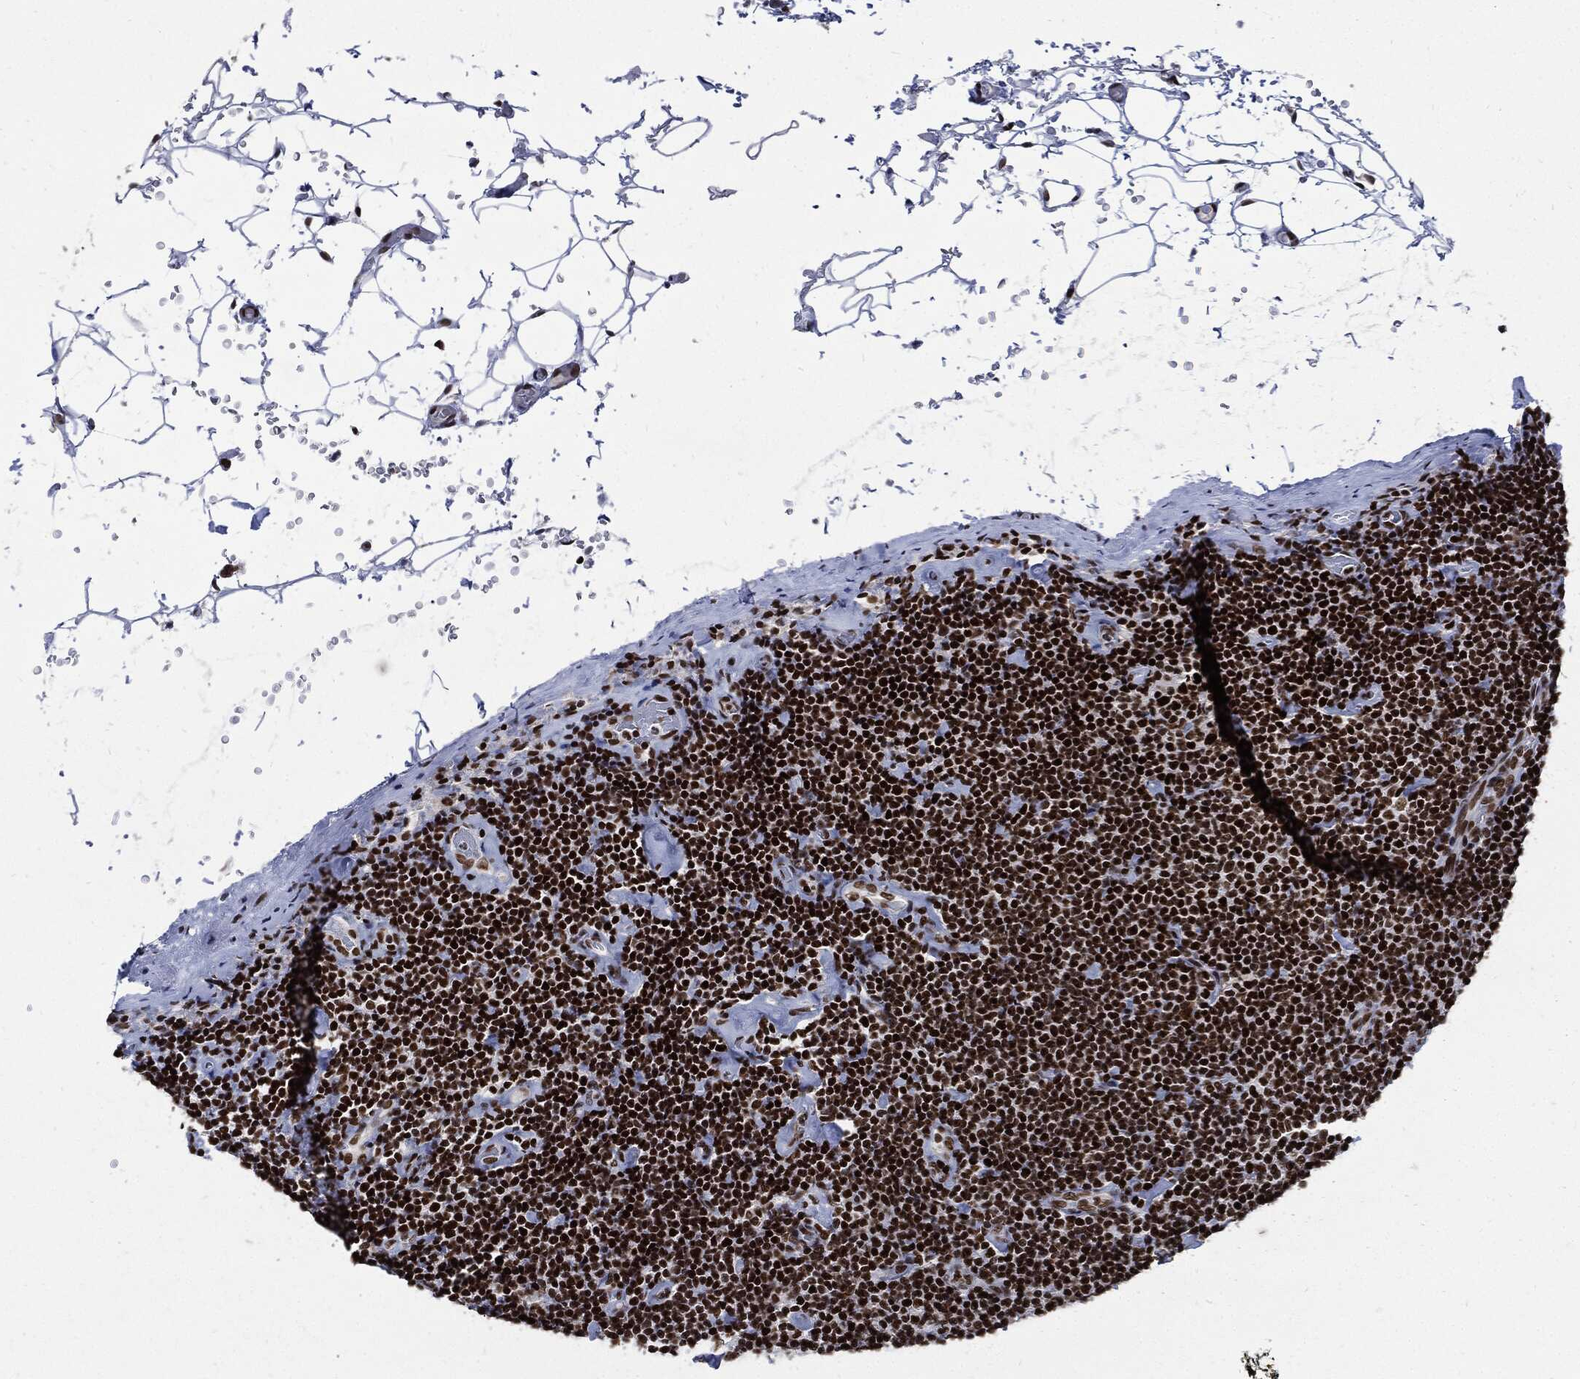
{"staining": {"intensity": "strong", "quantity": ">75%", "location": "nuclear"}, "tissue": "lymphoma", "cell_type": "Tumor cells", "image_type": "cancer", "snomed": [{"axis": "morphology", "description": "Malignant lymphoma, non-Hodgkin's type, Low grade"}, {"axis": "topography", "description": "Lymph node"}], "caption": "High-power microscopy captured an IHC image of low-grade malignant lymphoma, non-Hodgkin's type, revealing strong nuclear expression in about >75% of tumor cells.", "gene": "TERF2", "patient": {"sex": "male", "age": 81}}